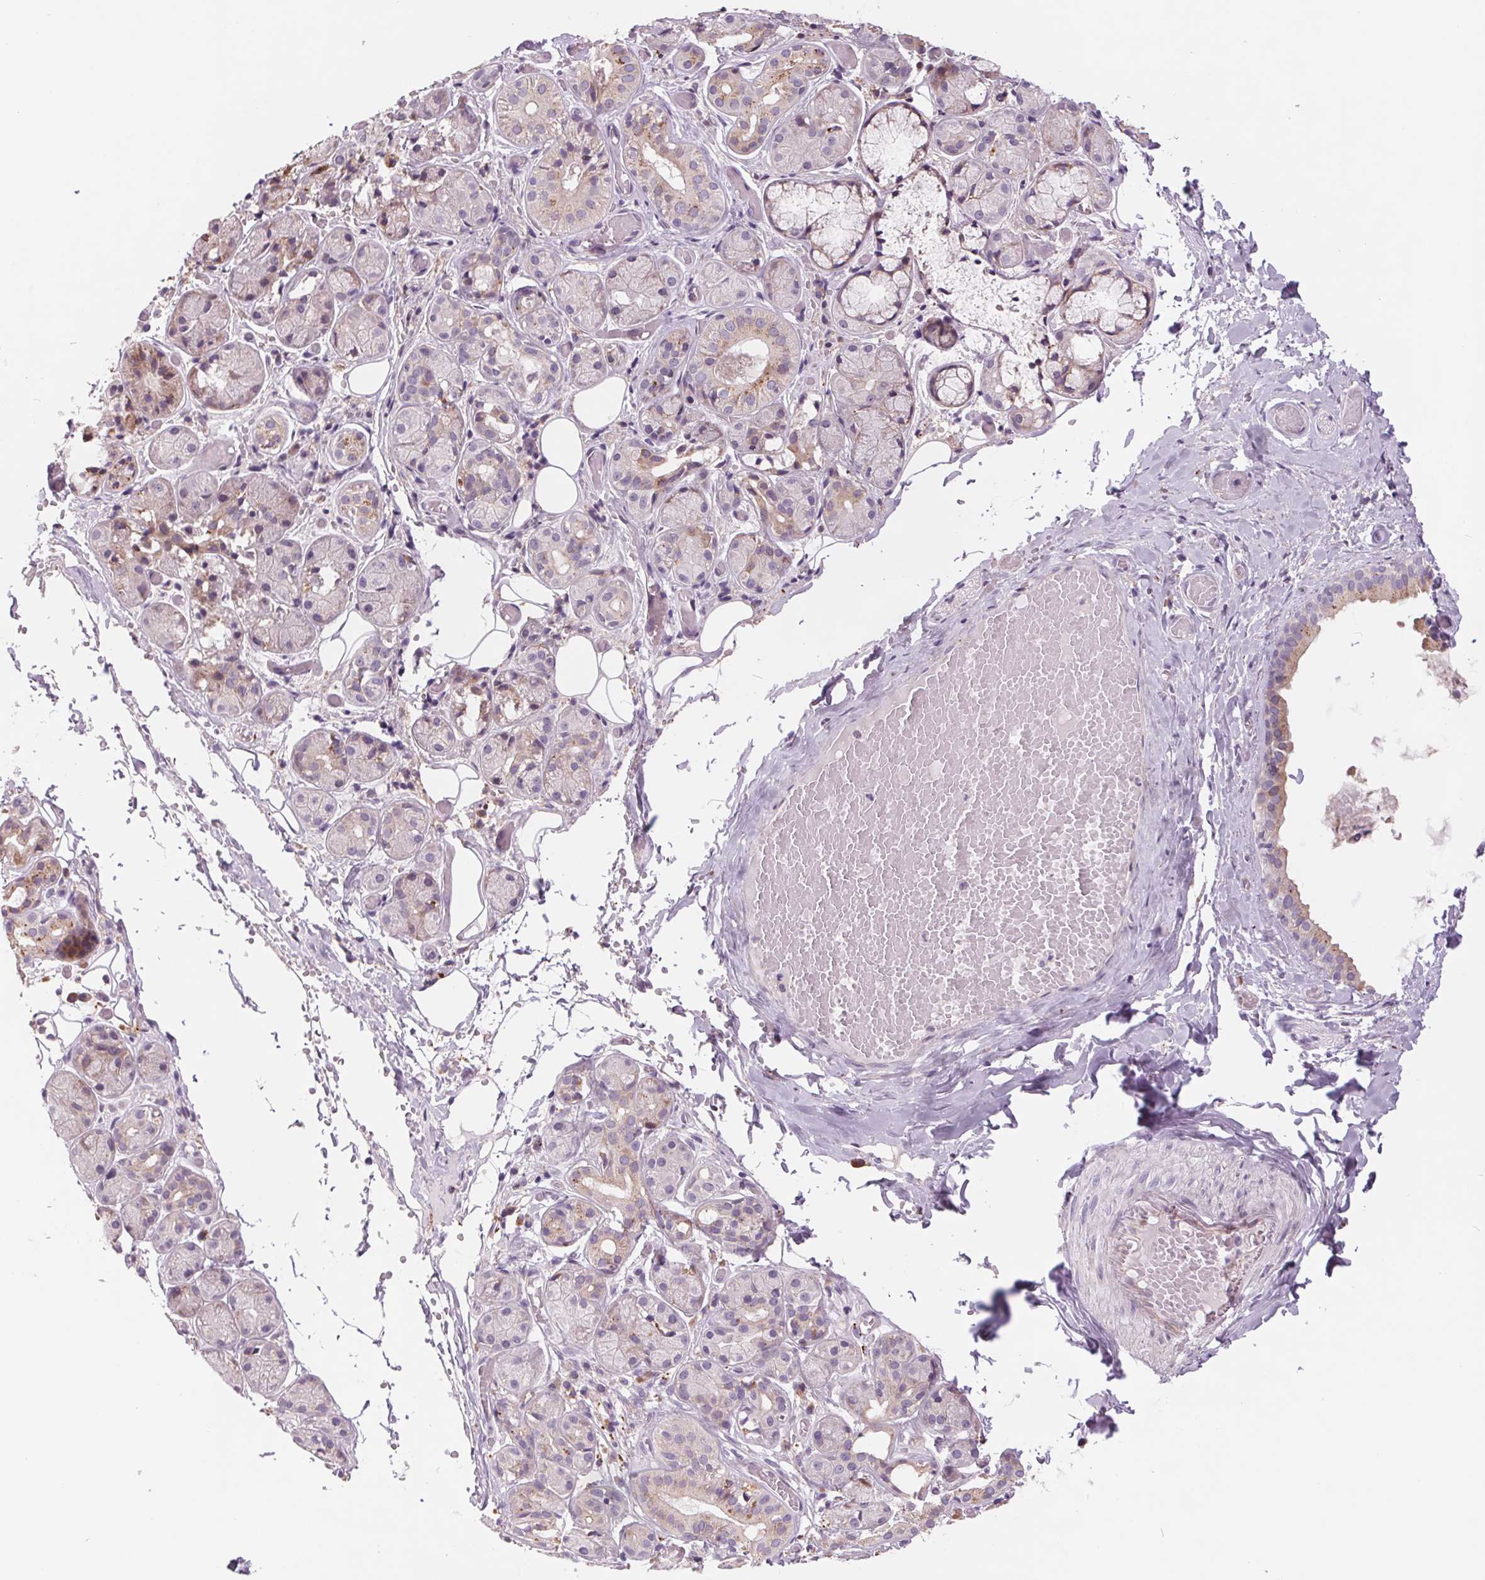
{"staining": {"intensity": "moderate", "quantity": "<25%", "location": "cytoplasmic/membranous"}, "tissue": "salivary gland", "cell_type": "Glandular cells", "image_type": "normal", "snomed": [{"axis": "morphology", "description": "Normal tissue, NOS"}, {"axis": "topography", "description": "Salivary gland"}, {"axis": "topography", "description": "Peripheral nerve tissue"}], "caption": "Immunohistochemical staining of unremarkable salivary gland demonstrates low levels of moderate cytoplasmic/membranous expression in about <25% of glandular cells.", "gene": "SAMD5", "patient": {"sex": "male", "age": 71}}